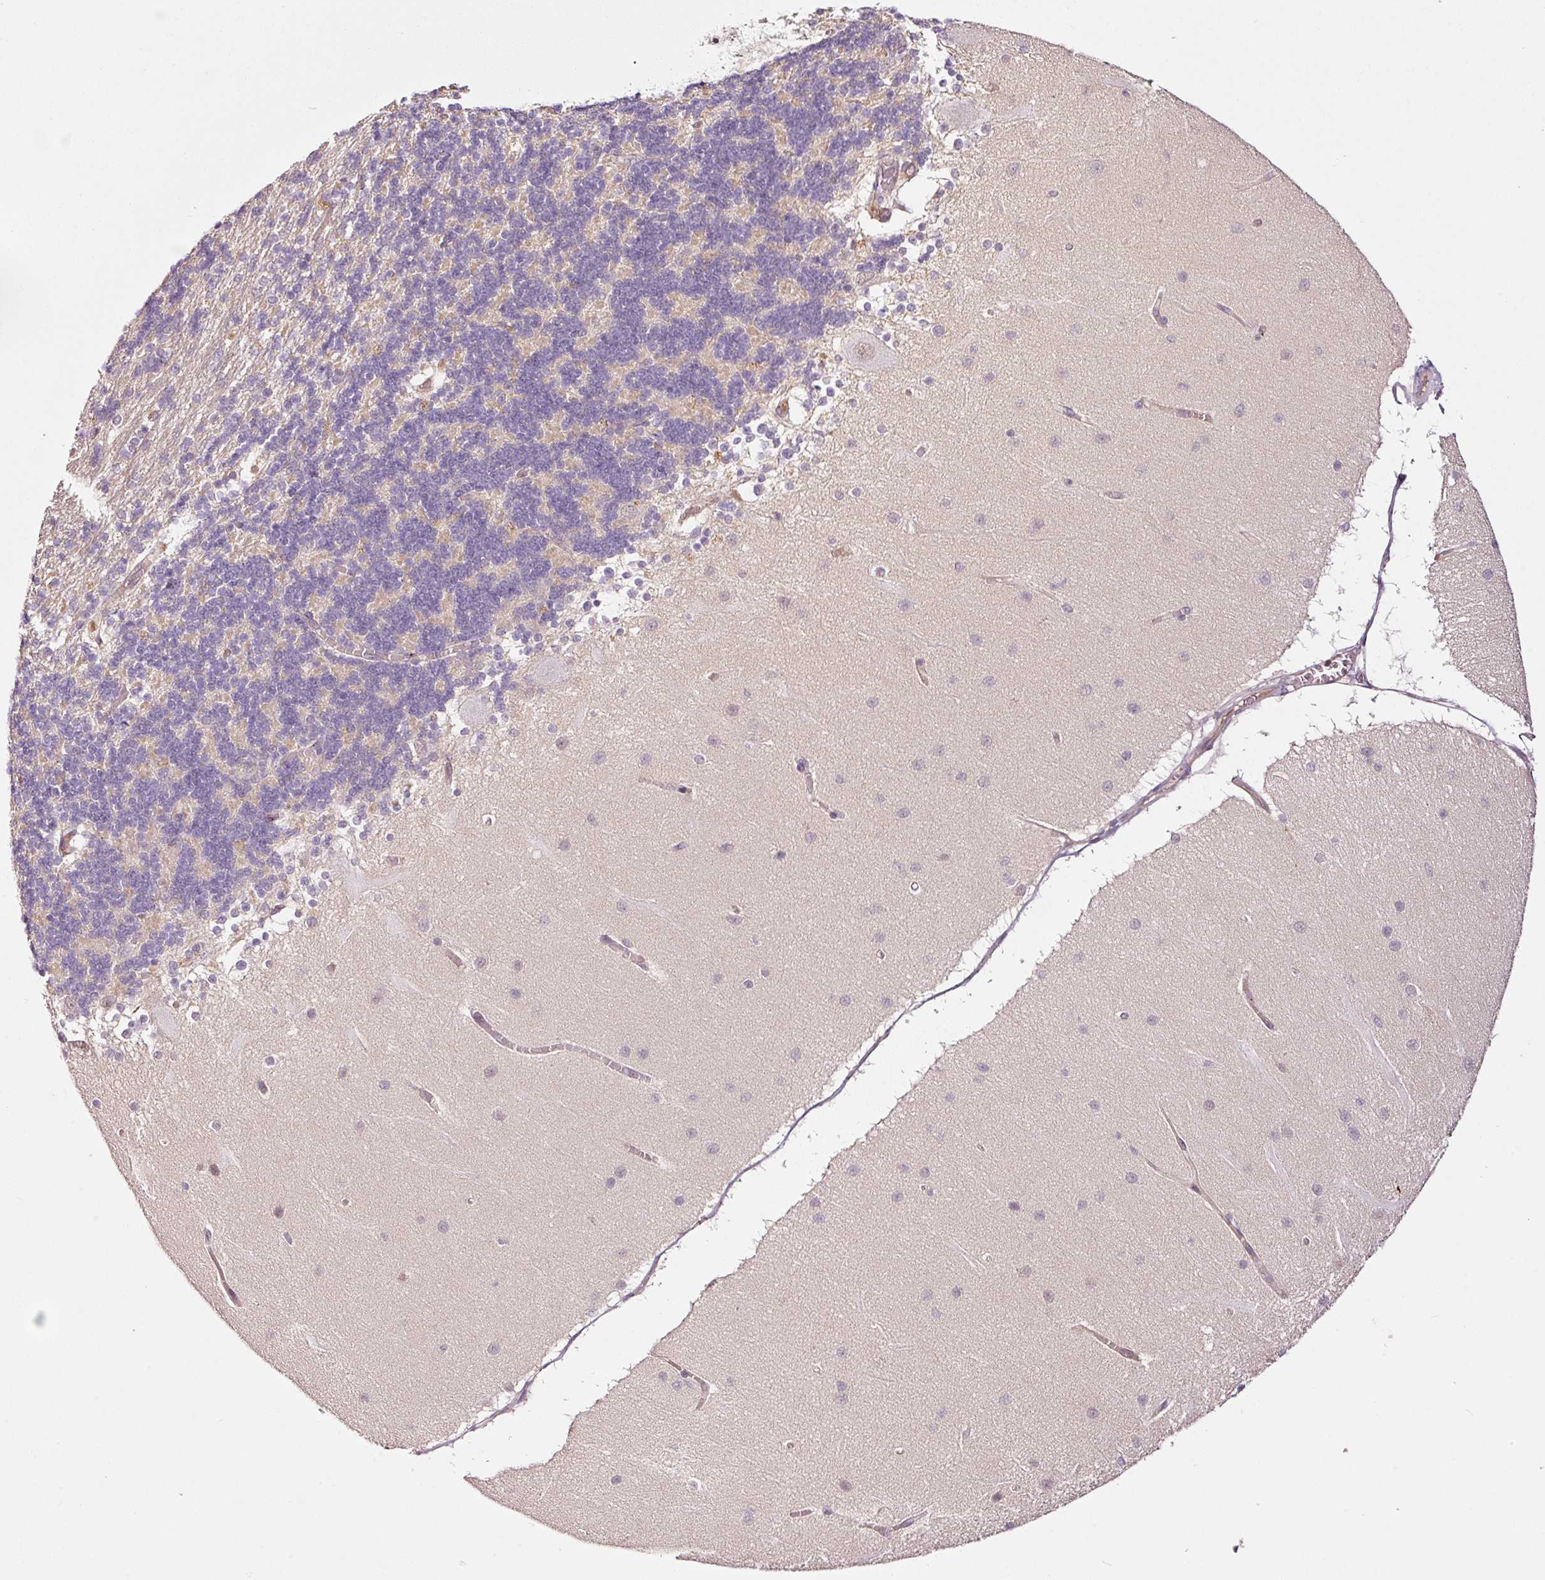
{"staining": {"intensity": "negative", "quantity": "none", "location": "none"}, "tissue": "cerebellum", "cell_type": "Cells in granular layer", "image_type": "normal", "snomed": [{"axis": "morphology", "description": "Normal tissue, NOS"}, {"axis": "topography", "description": "Cerebellum"}], "caption": "Immunohistochemistry of unremarkable cerebellum demonstrates no staining in cells in granular layer. The staining was performed using DAB (3,3'-diaminobenzidine) to visualize the protein expression in brown, while the nuclei were stained in blue with hematoxylin (Magnification: 20x).", "gene": "ABCB4", "patient": {"sex": "female", "age": 54}}